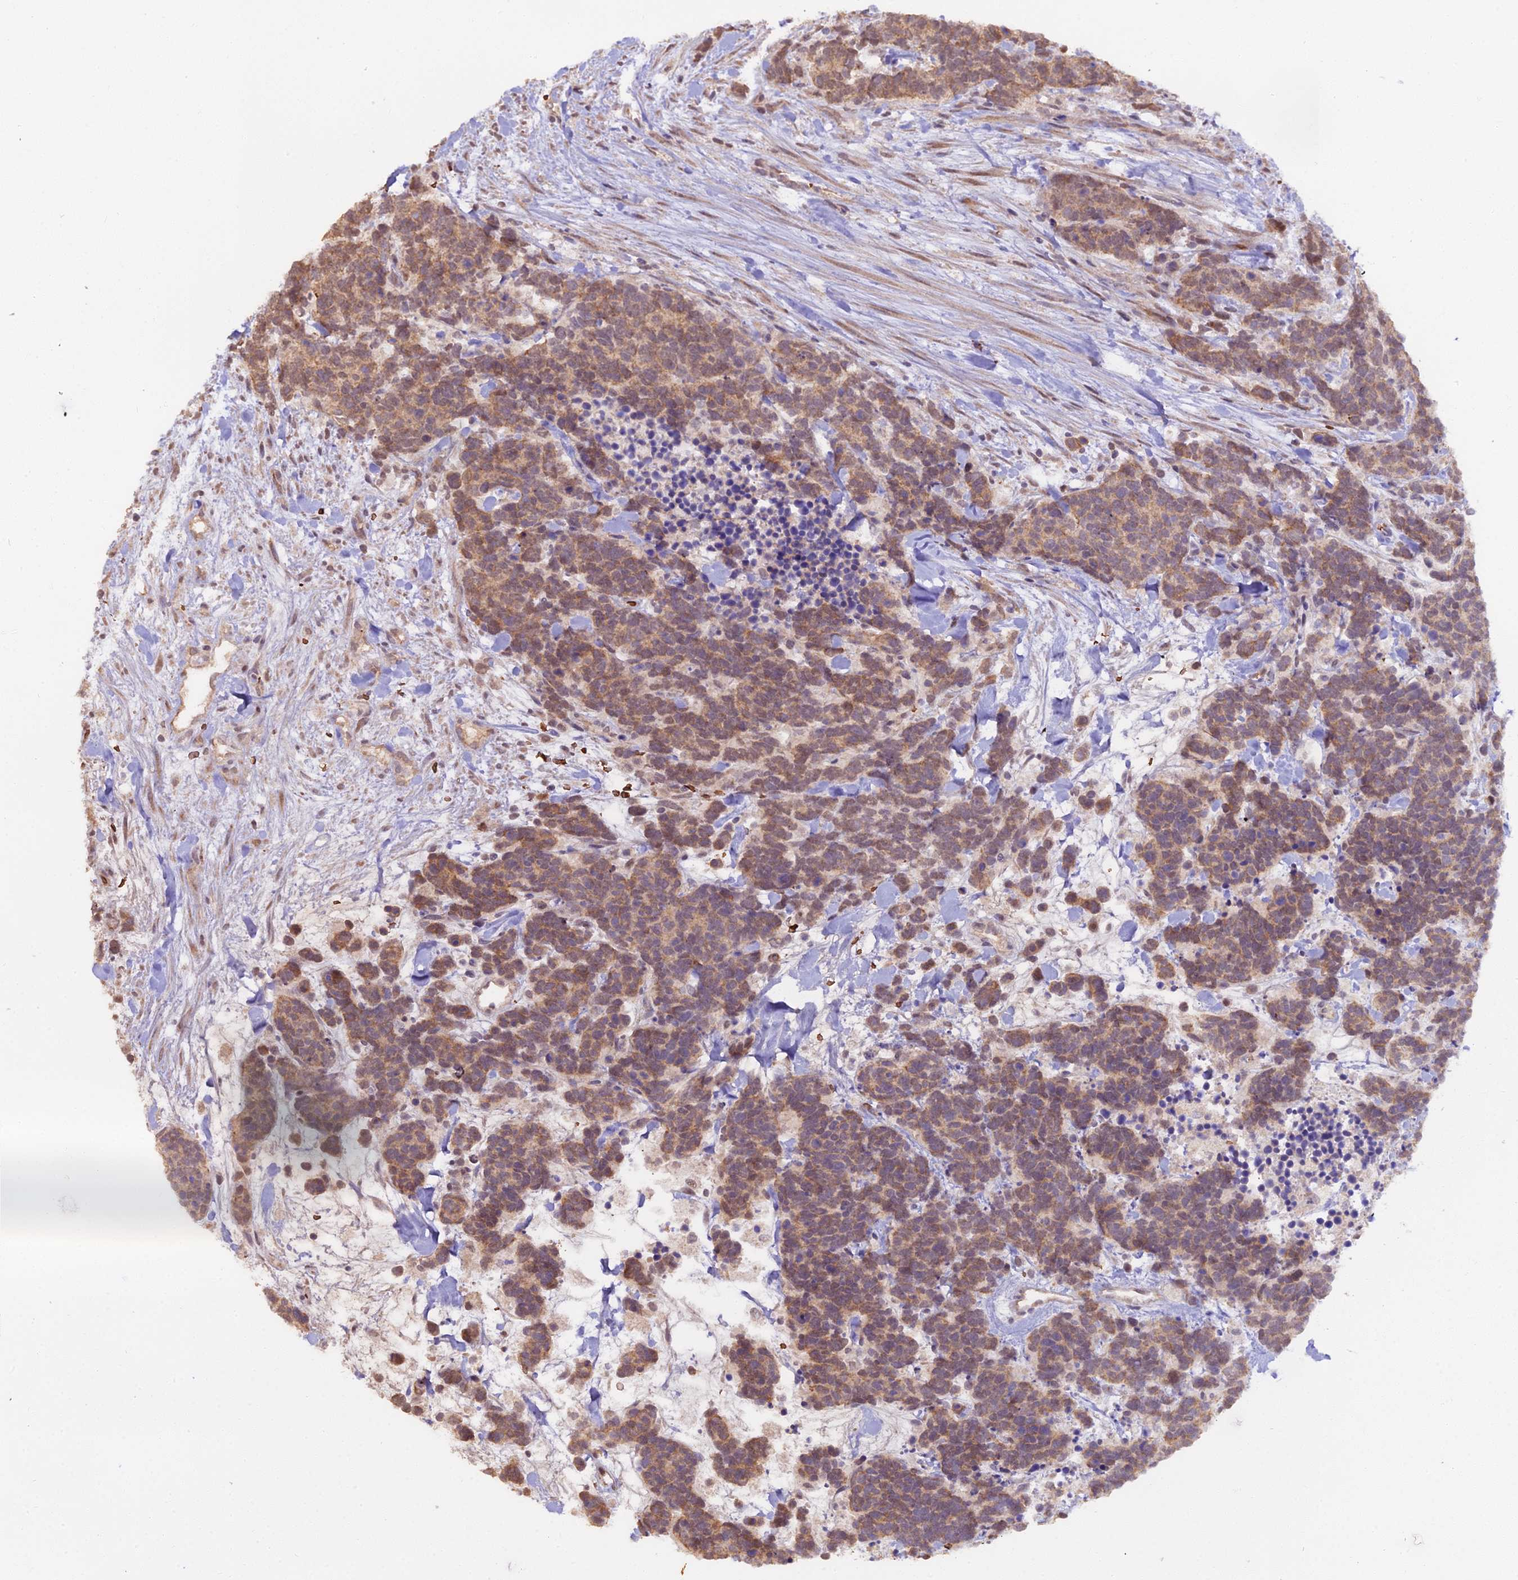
{"staining": {"intensity": "moderate", "quantity": ">75%", "location": "cytoplasmic/membranous"}, "tissue": "carcinoid", "cell_type": "Tumor cells", "image_type": "cancer", "snomed": [{"axis": "morphology", "description": "Carcinoma, NOS"}, {"axis": "morphology", "description": "Carcinoid, malignant, NOS"}, {"axis": "topography", "description": "Prostate"}], "caption": "This micrograph exhibits immunohistochemistry staining of carcinoid, with medium moderate cytoplasmic/membranous staining in about >75% of tumor cells.", "gene": "ZDBF2", "patient": {"sex": "male", "age": 57}}